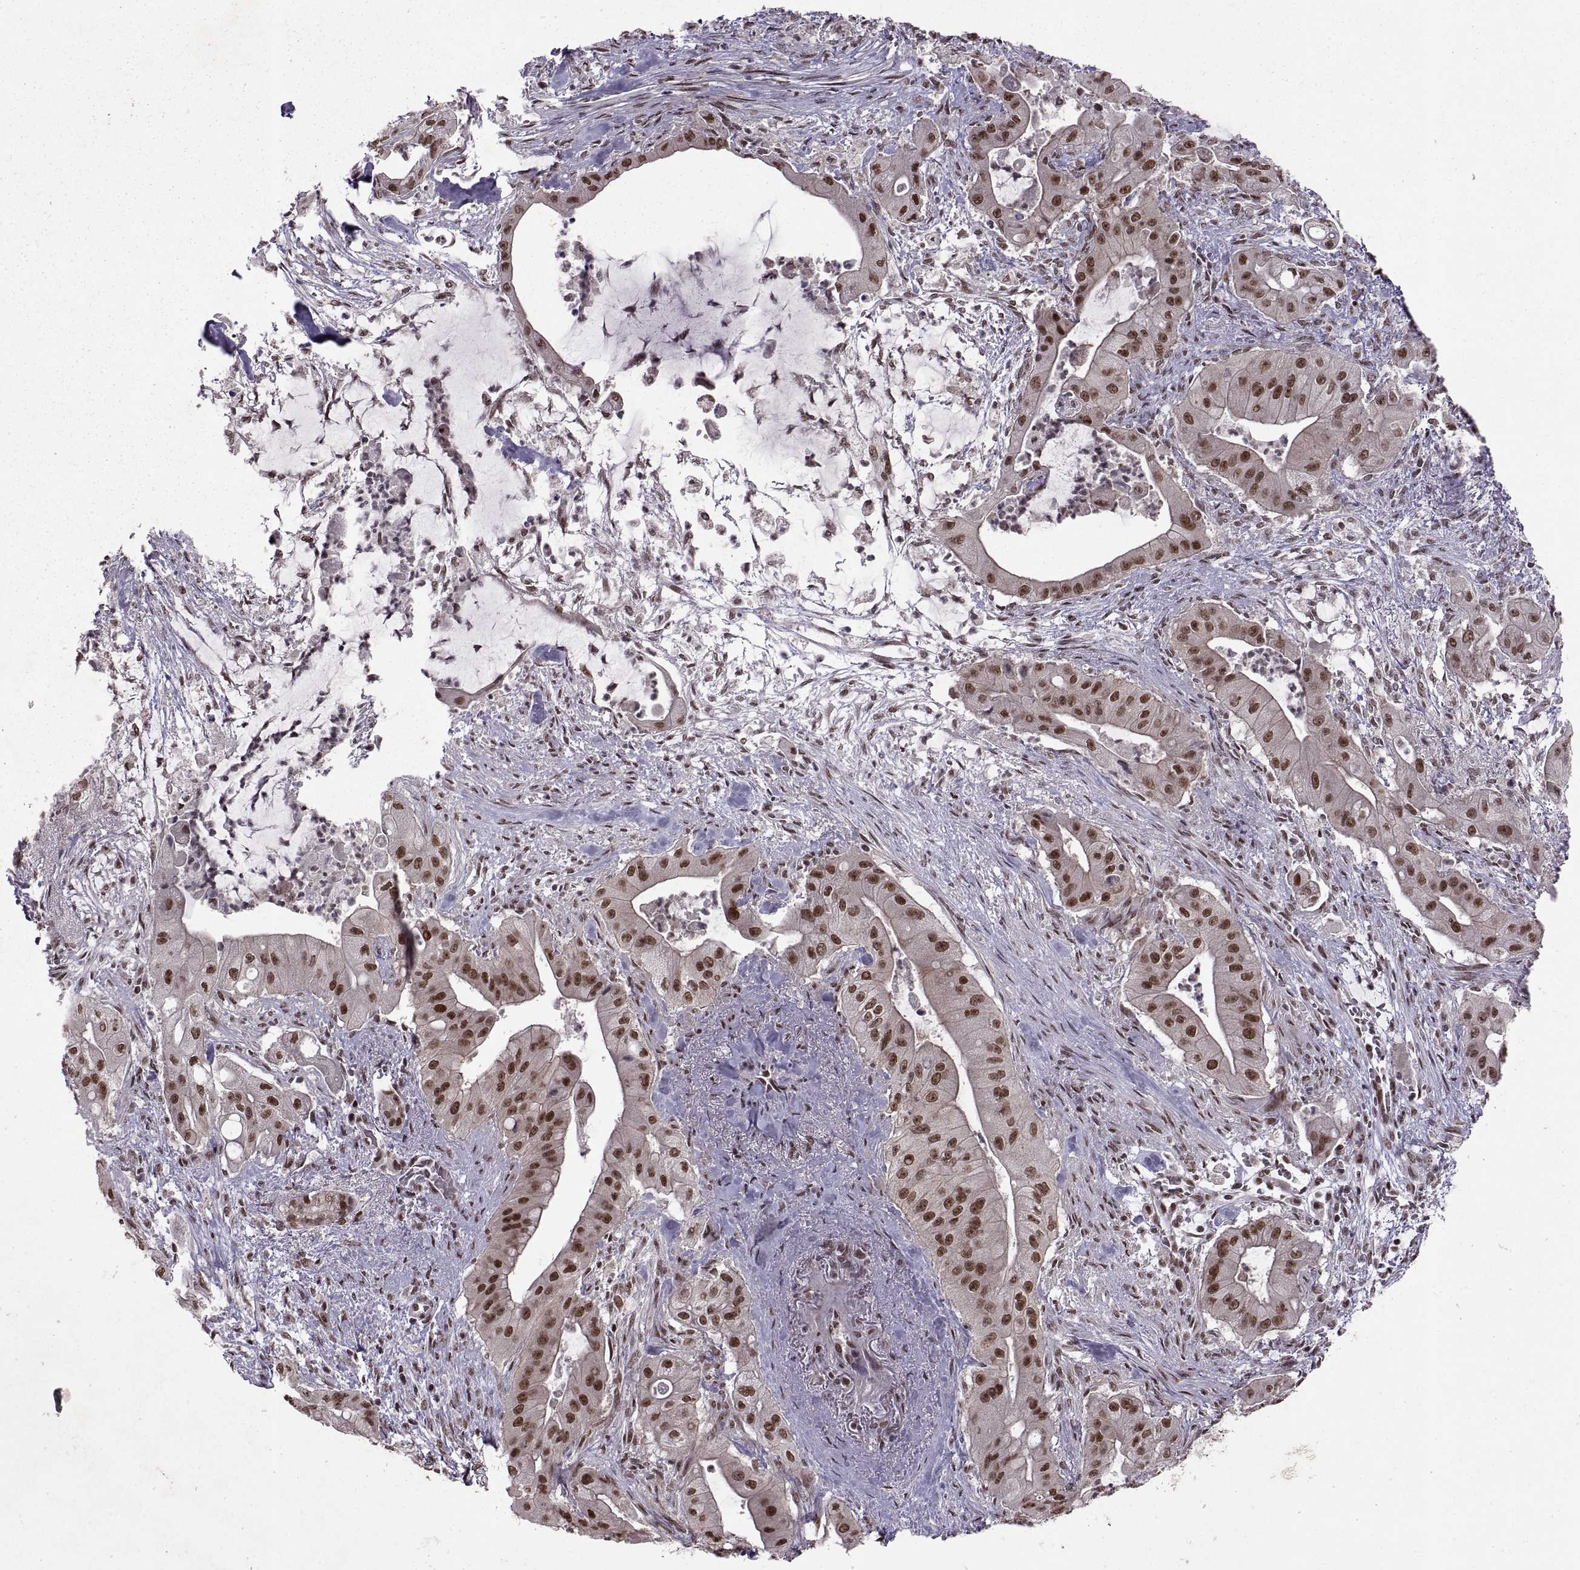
{"staining": {"intensity": "moderate", "quantity": ">75%", "location": "nuclear"}, "tissue": "pancreatic cancer", "cell_type": "Tumor cells", "image_type": "cancer", "snomed": [{"axis": "morphology", "description": "Normal tissue, NOS"}, {"axis": "morphology", "description": "Inflammation, NOS"}, {"axis": "morphology", "description": "Adenocarcinoma, NOS"}, {"axis": "topography", "description": "Pancreas"}], "caption": "This histopathology image shows IHC staining of adenocarcinoma (pancreatic), with medium moderate nuclear expression in about >75% of tumor cells.", "gene": "MT1E", "patient": {"sex": "male", "age": 57}}